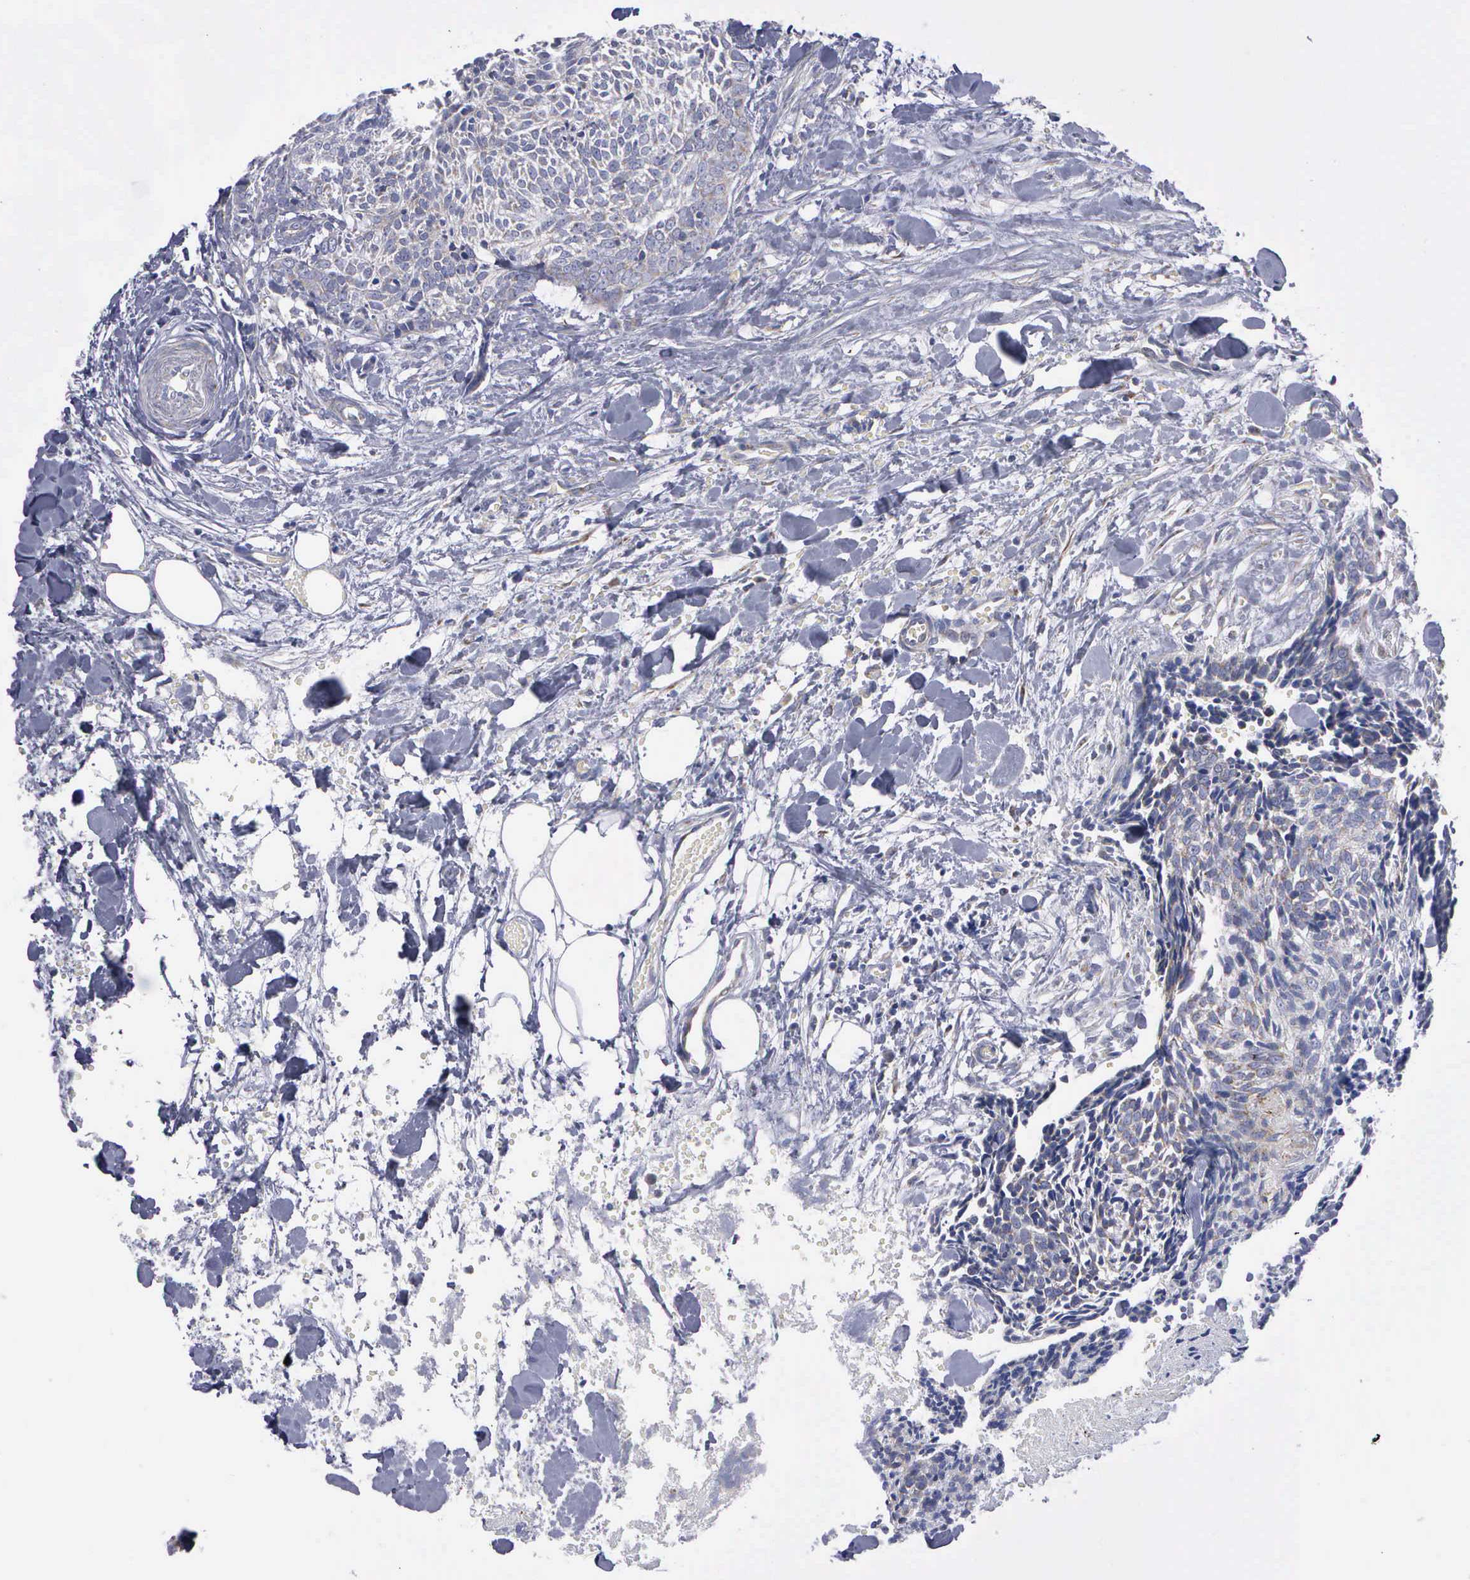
{"staining": {"intensity": "weak", "quantity": "<25%", "location": "cytoplasmic/membranous"}, "tissue": "head and neck cancer", "cell_type": "Tumor cells", "image_type": "cancer", "snomed": [{"axis": "morphology", "description": "Squamous cell carcinoma, NOS"}, {"axis": "topography", "description": "Salivary gland"}, {"axis": "topography", "description": "Head-Neck"}], "caption": "A micrograph of human squamous cell carcinoma (head and neck) is negative for staining in tumor cells.", "gene": "APOOL", "patient": {"sex": "male", "age": 70}}